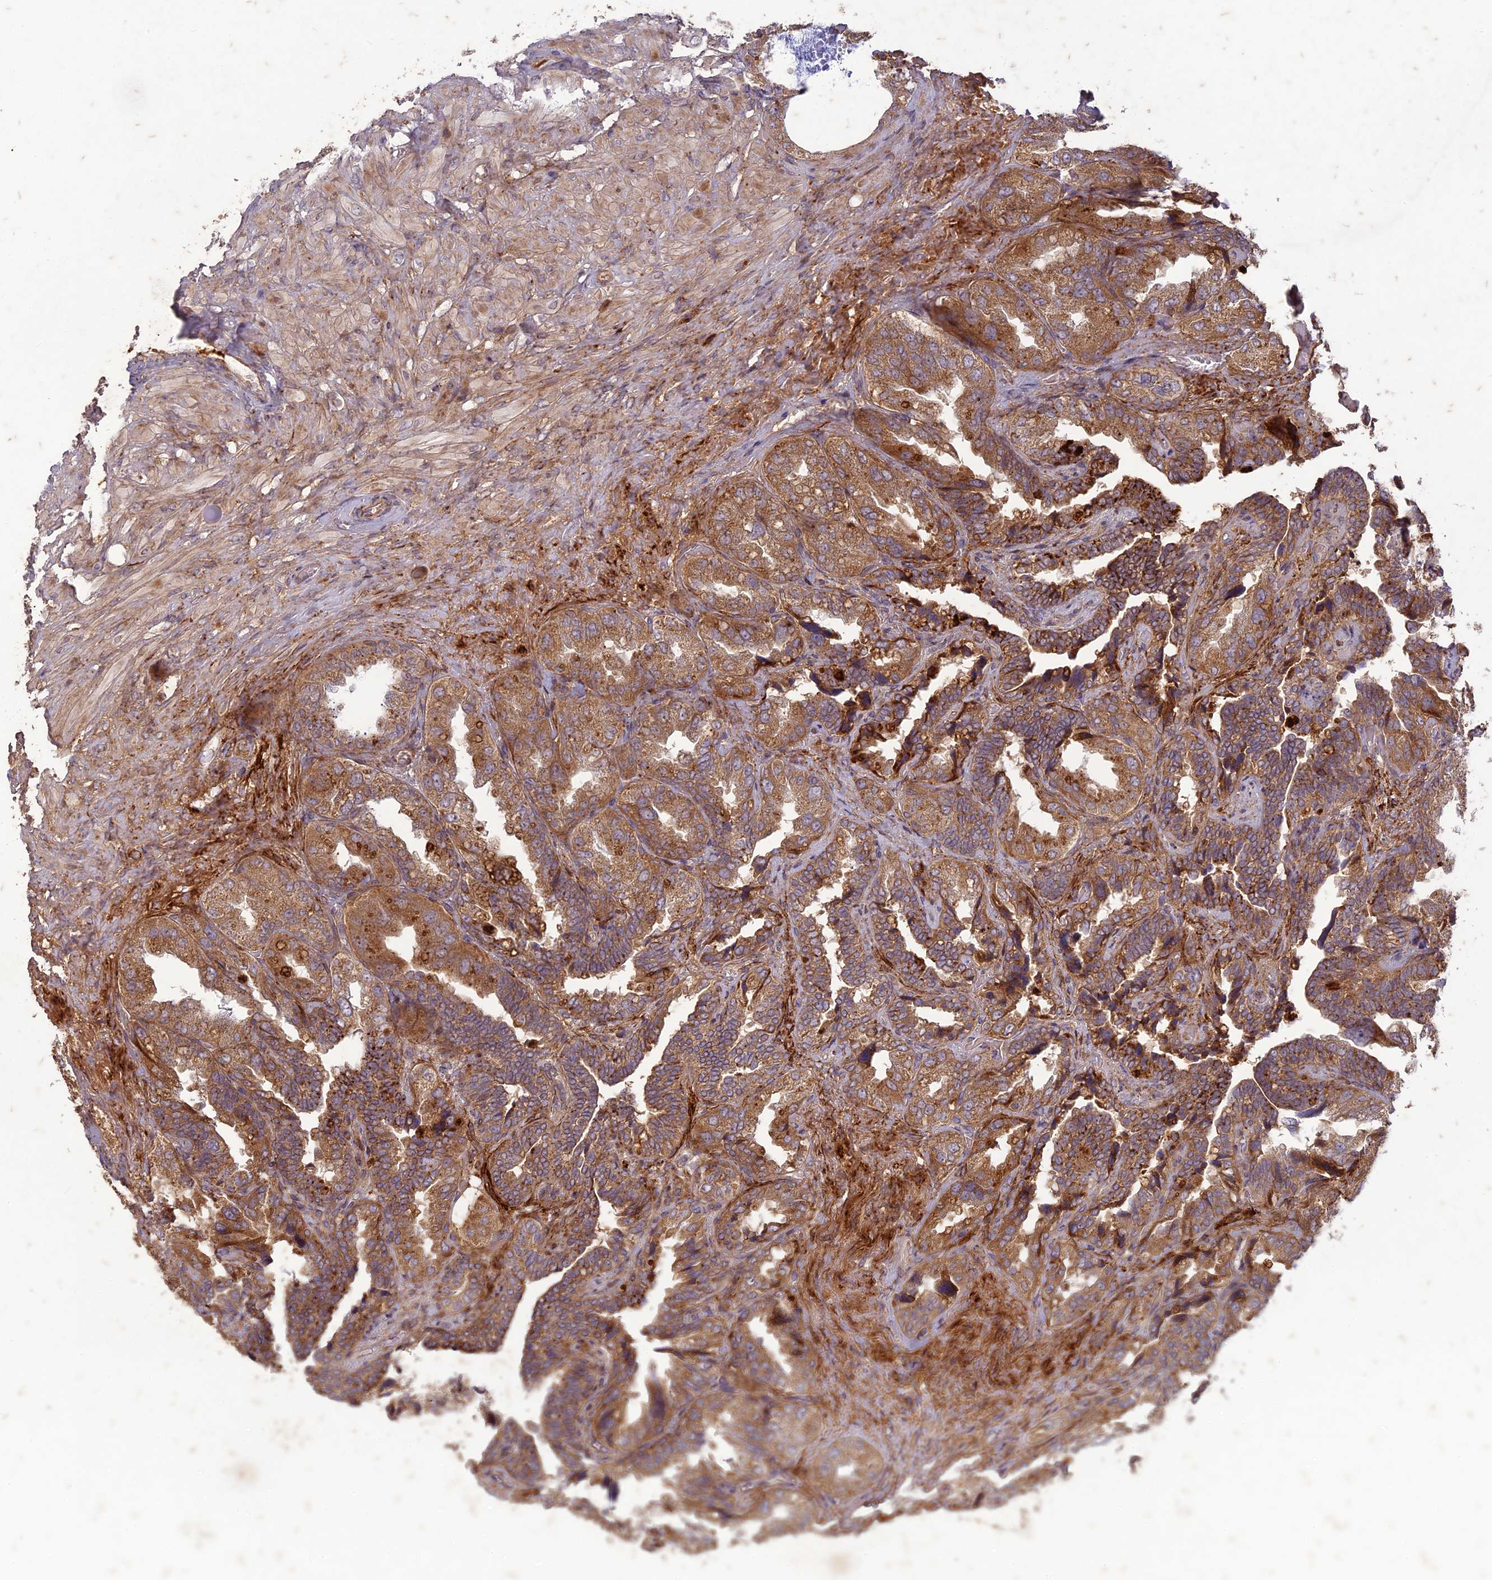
{"staining": {"intensity": "strong", "quantity": "25%-75%", "location": "cytoplasmic/membranous"}, "tissue": "seminal vesicle", "cell_type": "Glandular cells", "image_type": "normal", "snomed": [{"axis": "morphology", "description": "Normal tissue, NOS"}, {"axis": "topography", "description": "Seminal veicle"}, {"axis": "topography", "description": "Peripheral nerve tissue"}], "caption": "Glandular cells reveal high levels of strong cytoplasmic/membranous expression in approximately 25%-75% of cells in benign human seminal vesicle.", "gene": "TCF25", "patient": {"sex": "male", "age": 63}}